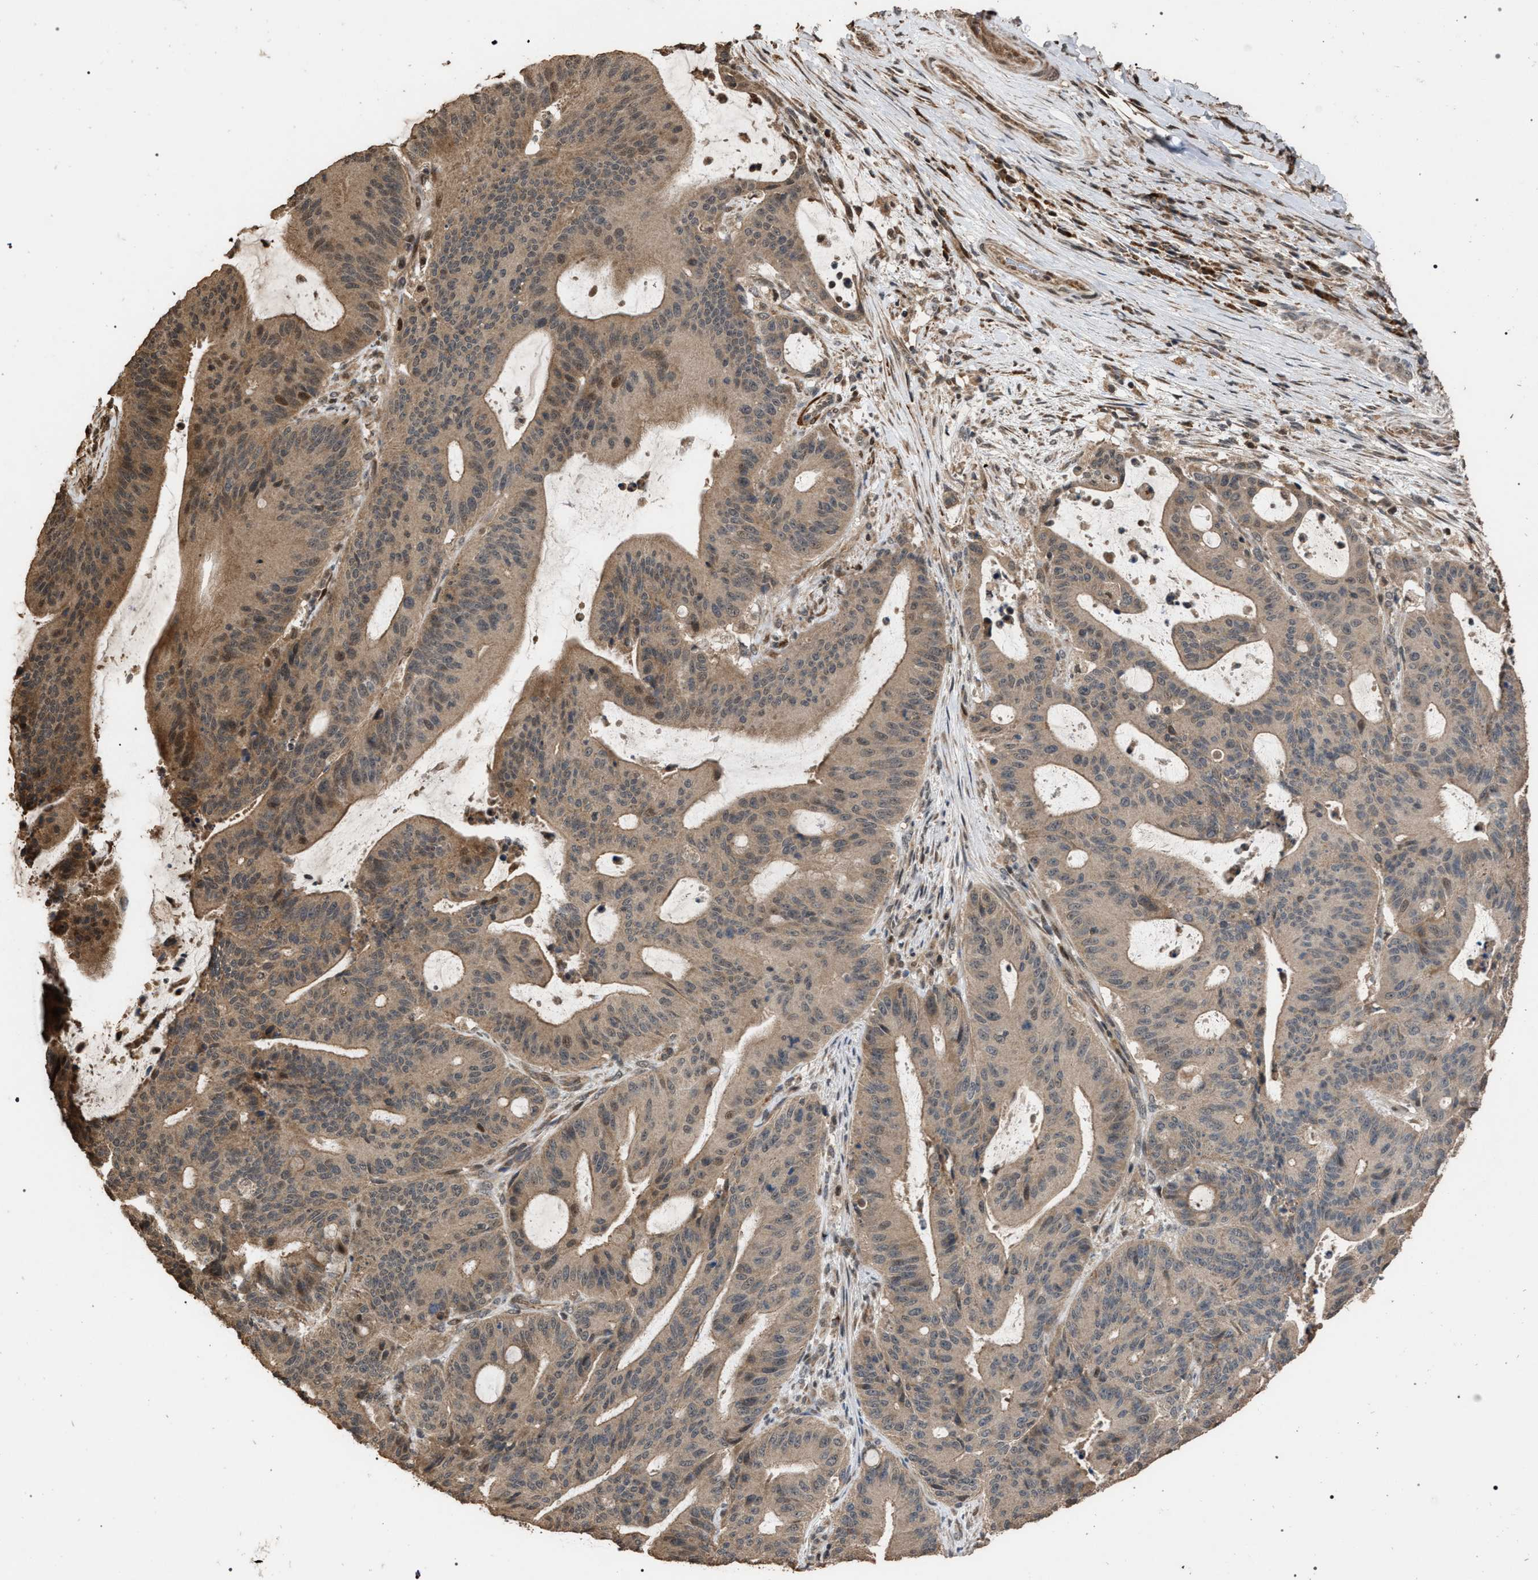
{"staining": {"intensity": "weak", "quantity": ">75%", "location": "cytoplasmic/membranous"}, "tissue": "liver cancer", "cell_type": "Tumor cells", "image_type": "cancer", "snomed": [{"axis": "morphology", "description": "Normal tissue, NOS"}, {"axis": "morphology", "description": "Cholangiocarcinoma"}, {"axis": "topography", "description": "Liver"}, {"axis": "topography", "description": "Peripheral nerve tissue"}], "caption": "A micrograph of human liver cancer stained for a protein shows weak cytoplasmic/membranous brown staining in tumor cells.", "gene": "NAA35", "patient": {"sex": "female", "age": 73}}